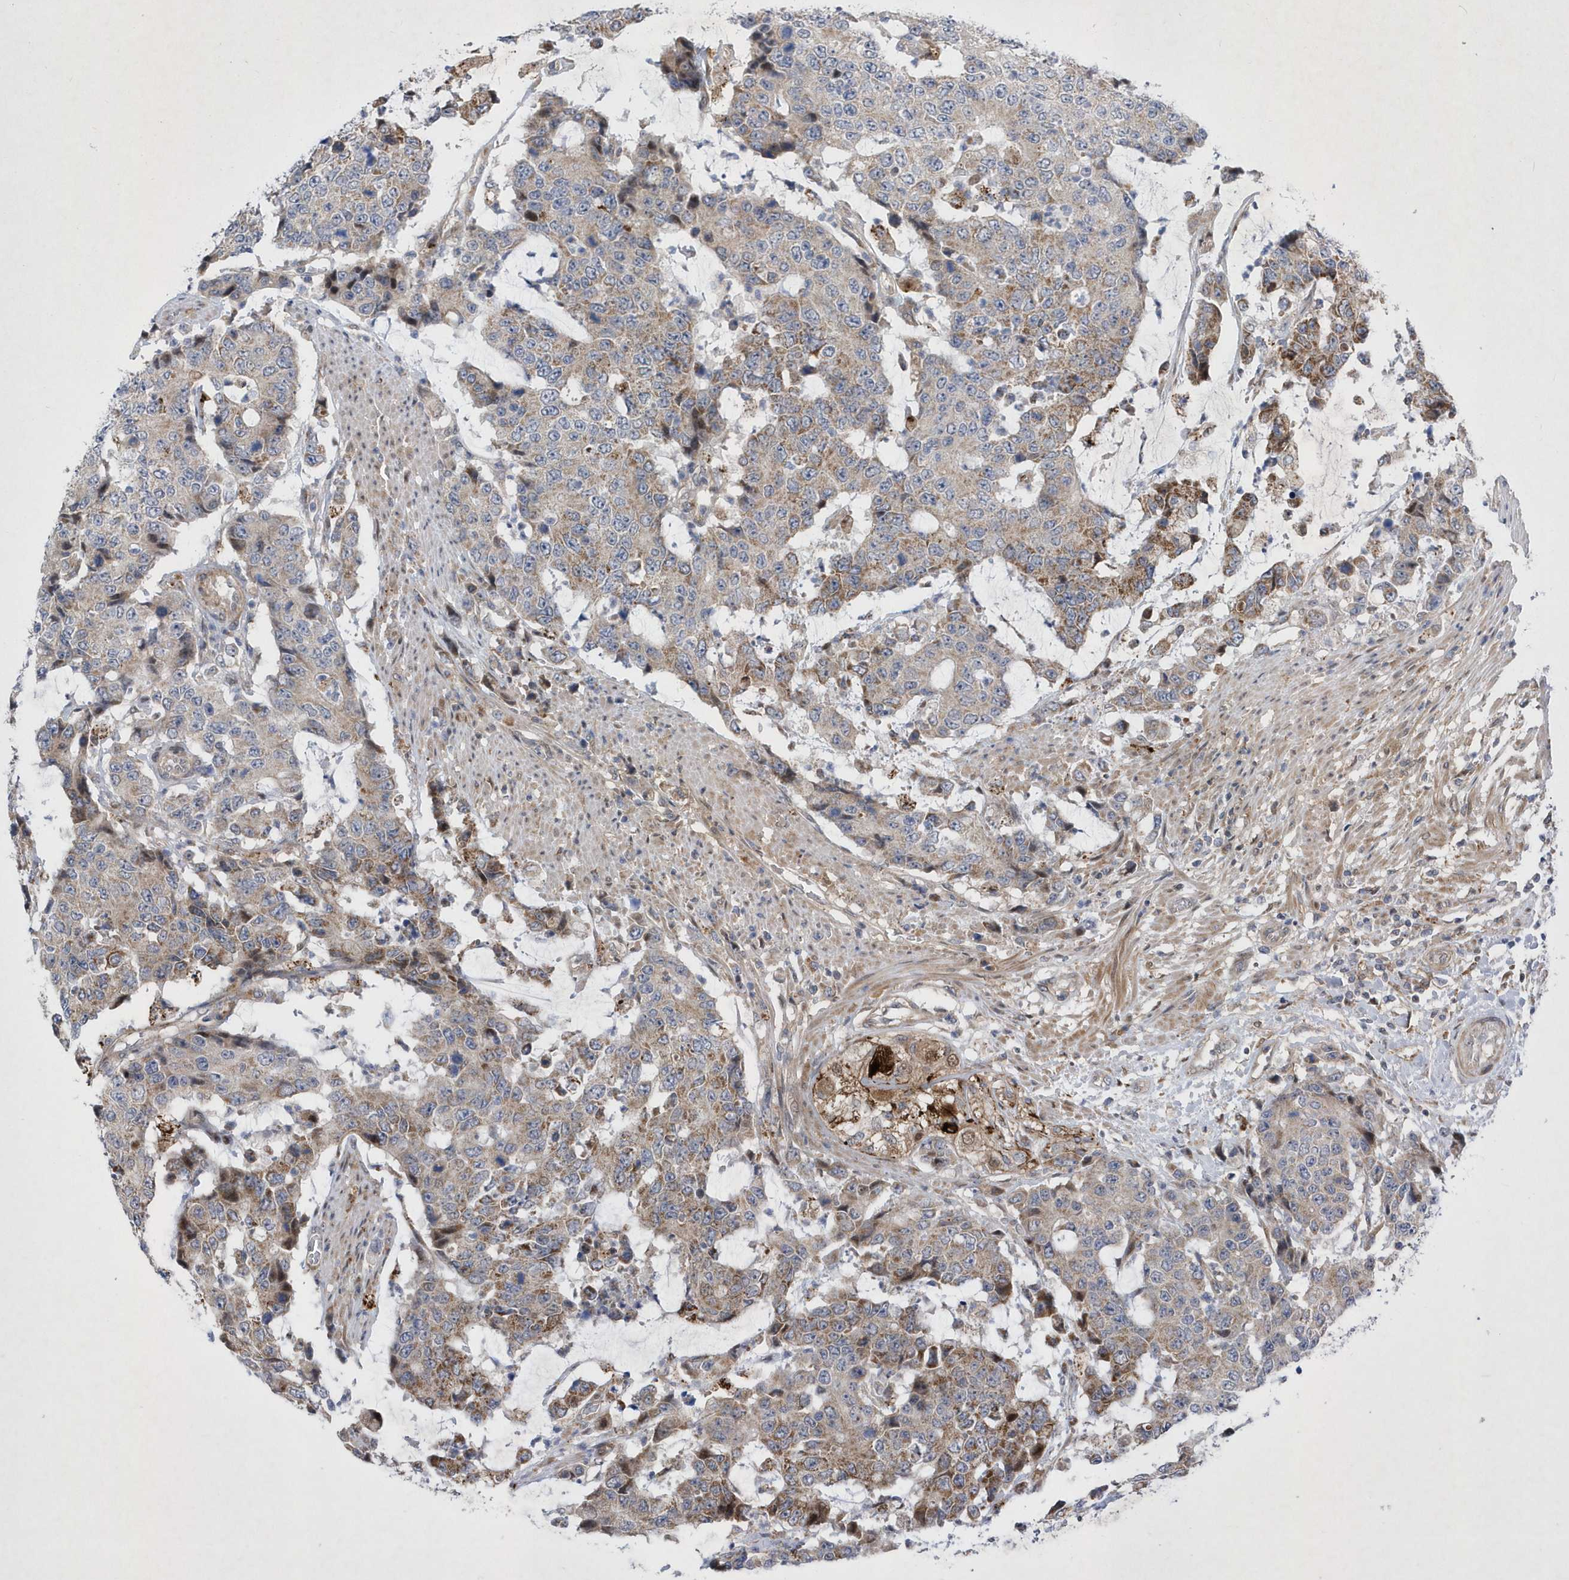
{"staining": {"intensity": "moderate", "quantity": "<25%", "location": "cytoplasmic/membranous"}, "tissue": "colorectal cancer", "cell_type": "Tumor cells", "image_type": "cancer", "snomed": [{"axis": "morphology", "description": "Adenocarcinoma, NOS"}, {"axis": "topography", "description": "Colon"}], "caption": "Immunohistochemistry (IHC) image of human colorectal cancer (adenocarcinoma) stained for a protein (brown), which reveals low levels of moderate cytoplasmic/membranous expression in approximately <25% of tumor cells.", "gene": "LONRF2", "patient": {"sex": "female", "age": 86}}